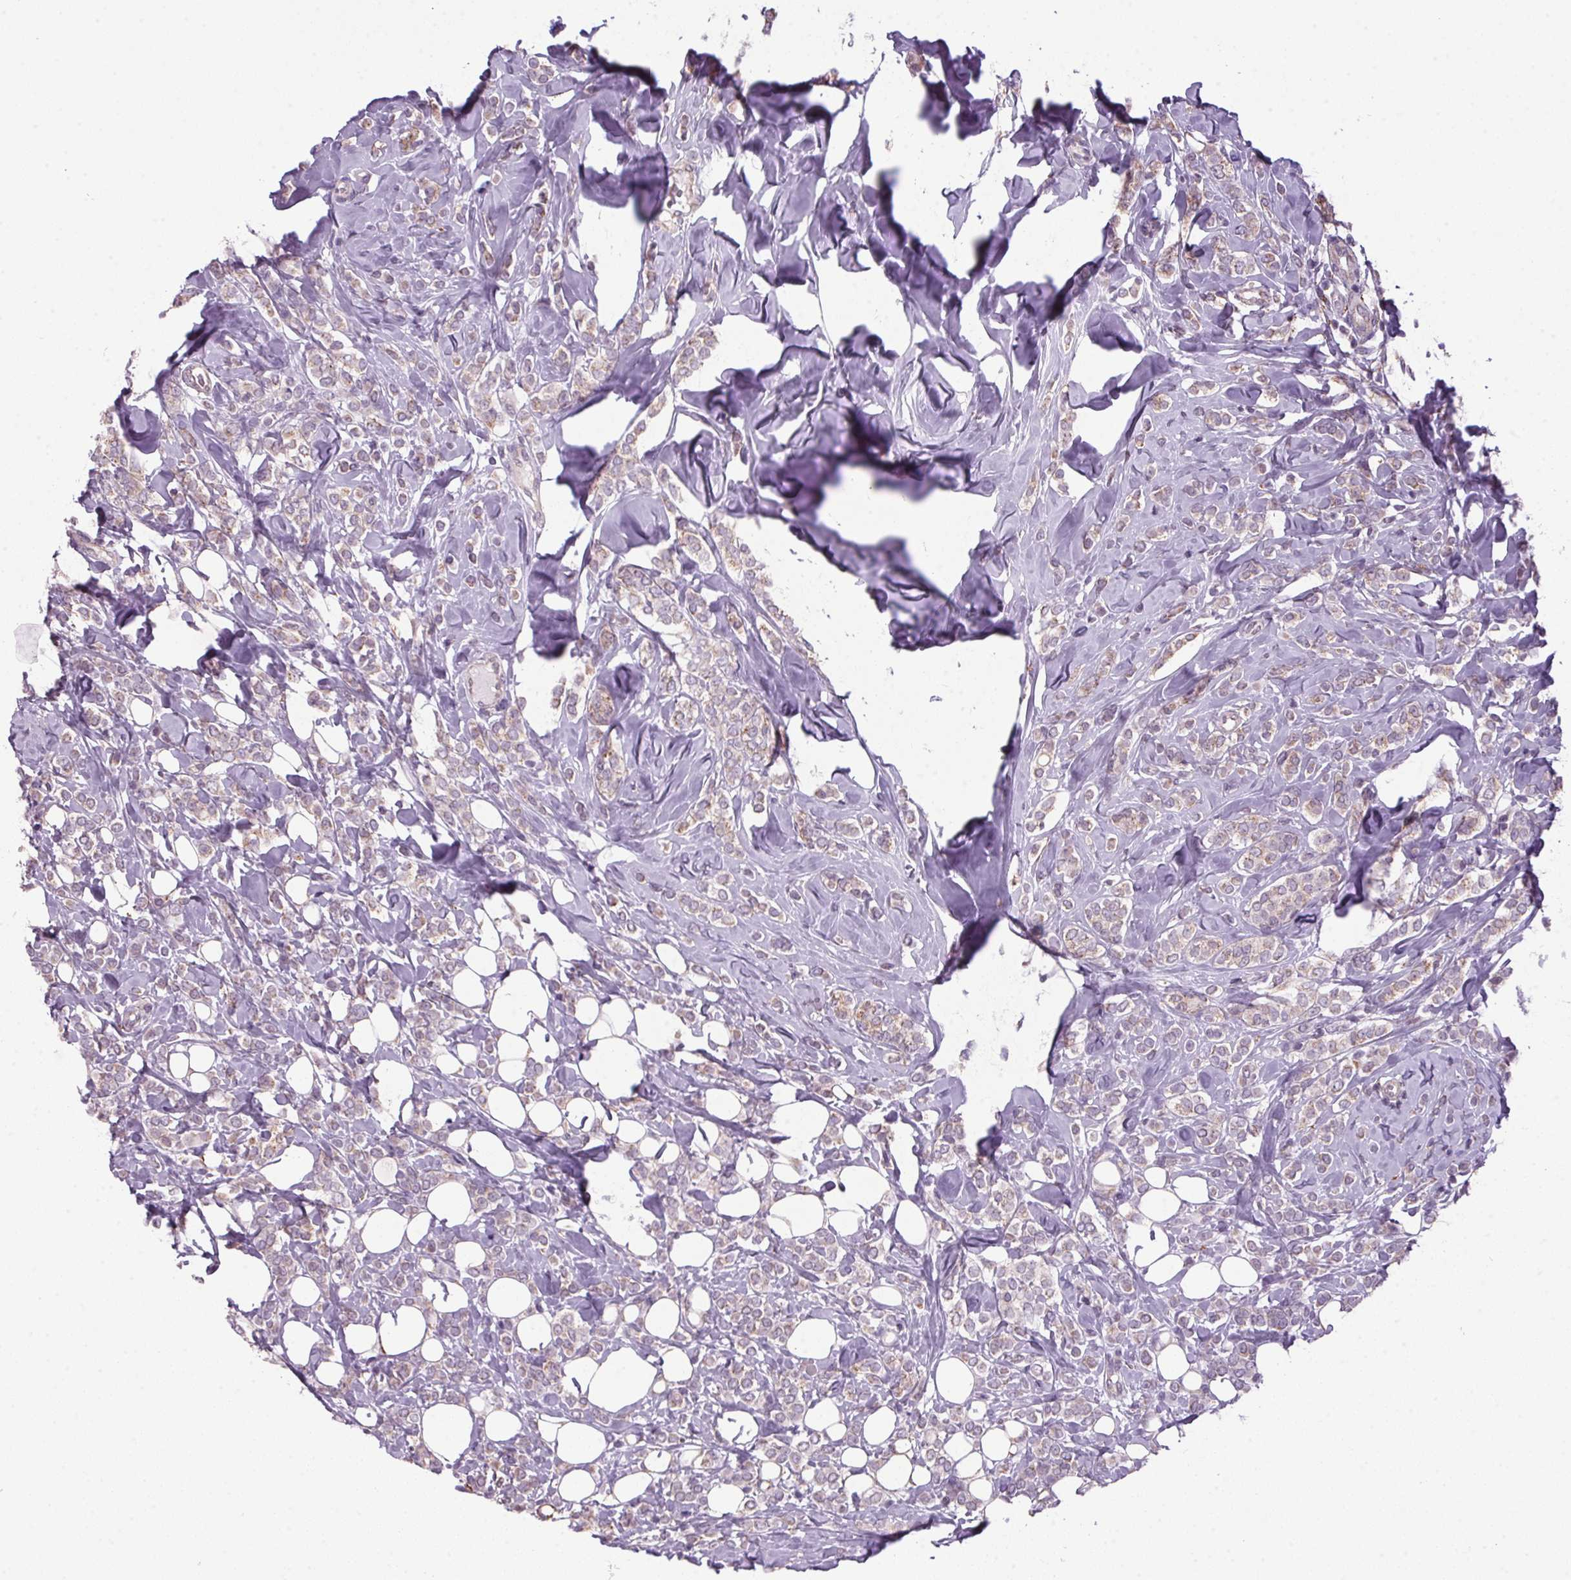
{"staining": {"intensity": "weak", "quantity": "<25%", "location": "cytoplasmic/membranous"}, "tissue": "breast cancer", "cell_type": "Tumor cells", "image_type": "cancer", "snomed": [{"axis": "morphology", "description": "Lobular carcinoma"}, {"axis": "topography", "description": "Breast"}], "caption": "The IHC histopathology image has no significant positivity in tumor cells of lobular carcinoma (breast) tissue.", "gene": "AKR1E2", "patient": {"sex": "female", "age": 49}}